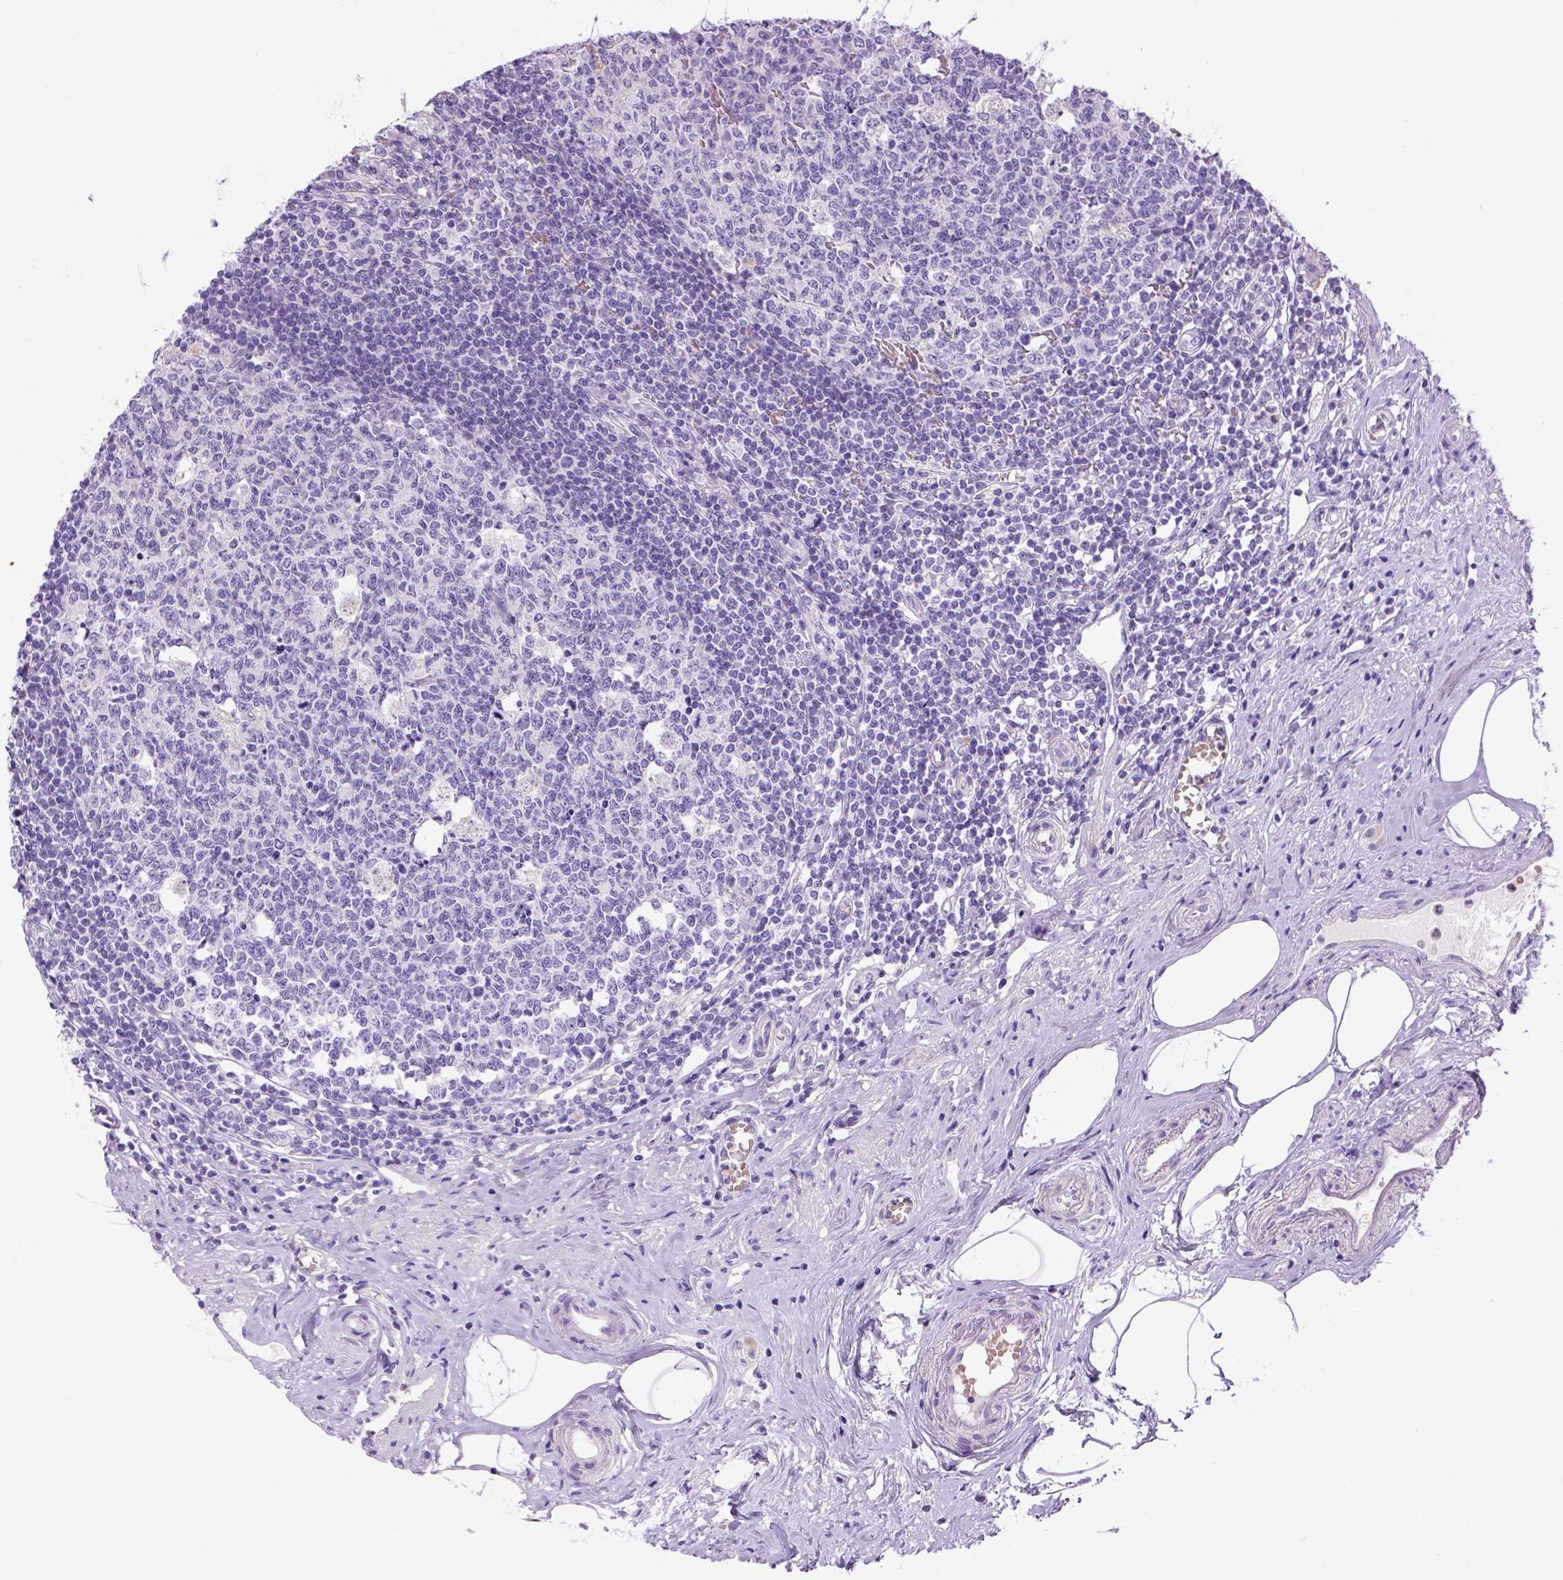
{"staining": {"intensity": "negative", "quantity": "none", "location": "none"}, "tissue": "appendix", "cell_type": "Glandular cells", "image_type": "normal", "snomed": [{"axis": "morphology", "description": "Normal tissue, NOS"}, {"axis": "morphology", "description": "Carcinoma, endometroid"}, {"axis": "topography", "description": "Appendix"}, {"axis": "topography", "description": "Colon"}], "caption": "Immunohistochemistry (IHC) image of benign appendix: appendix stained with DAB (3,3'-diaminobenzidine) shows no significant protein positivity in glandular cells.", "gene": "BAAT", "patient": {"sex": "female", "age": 60}}